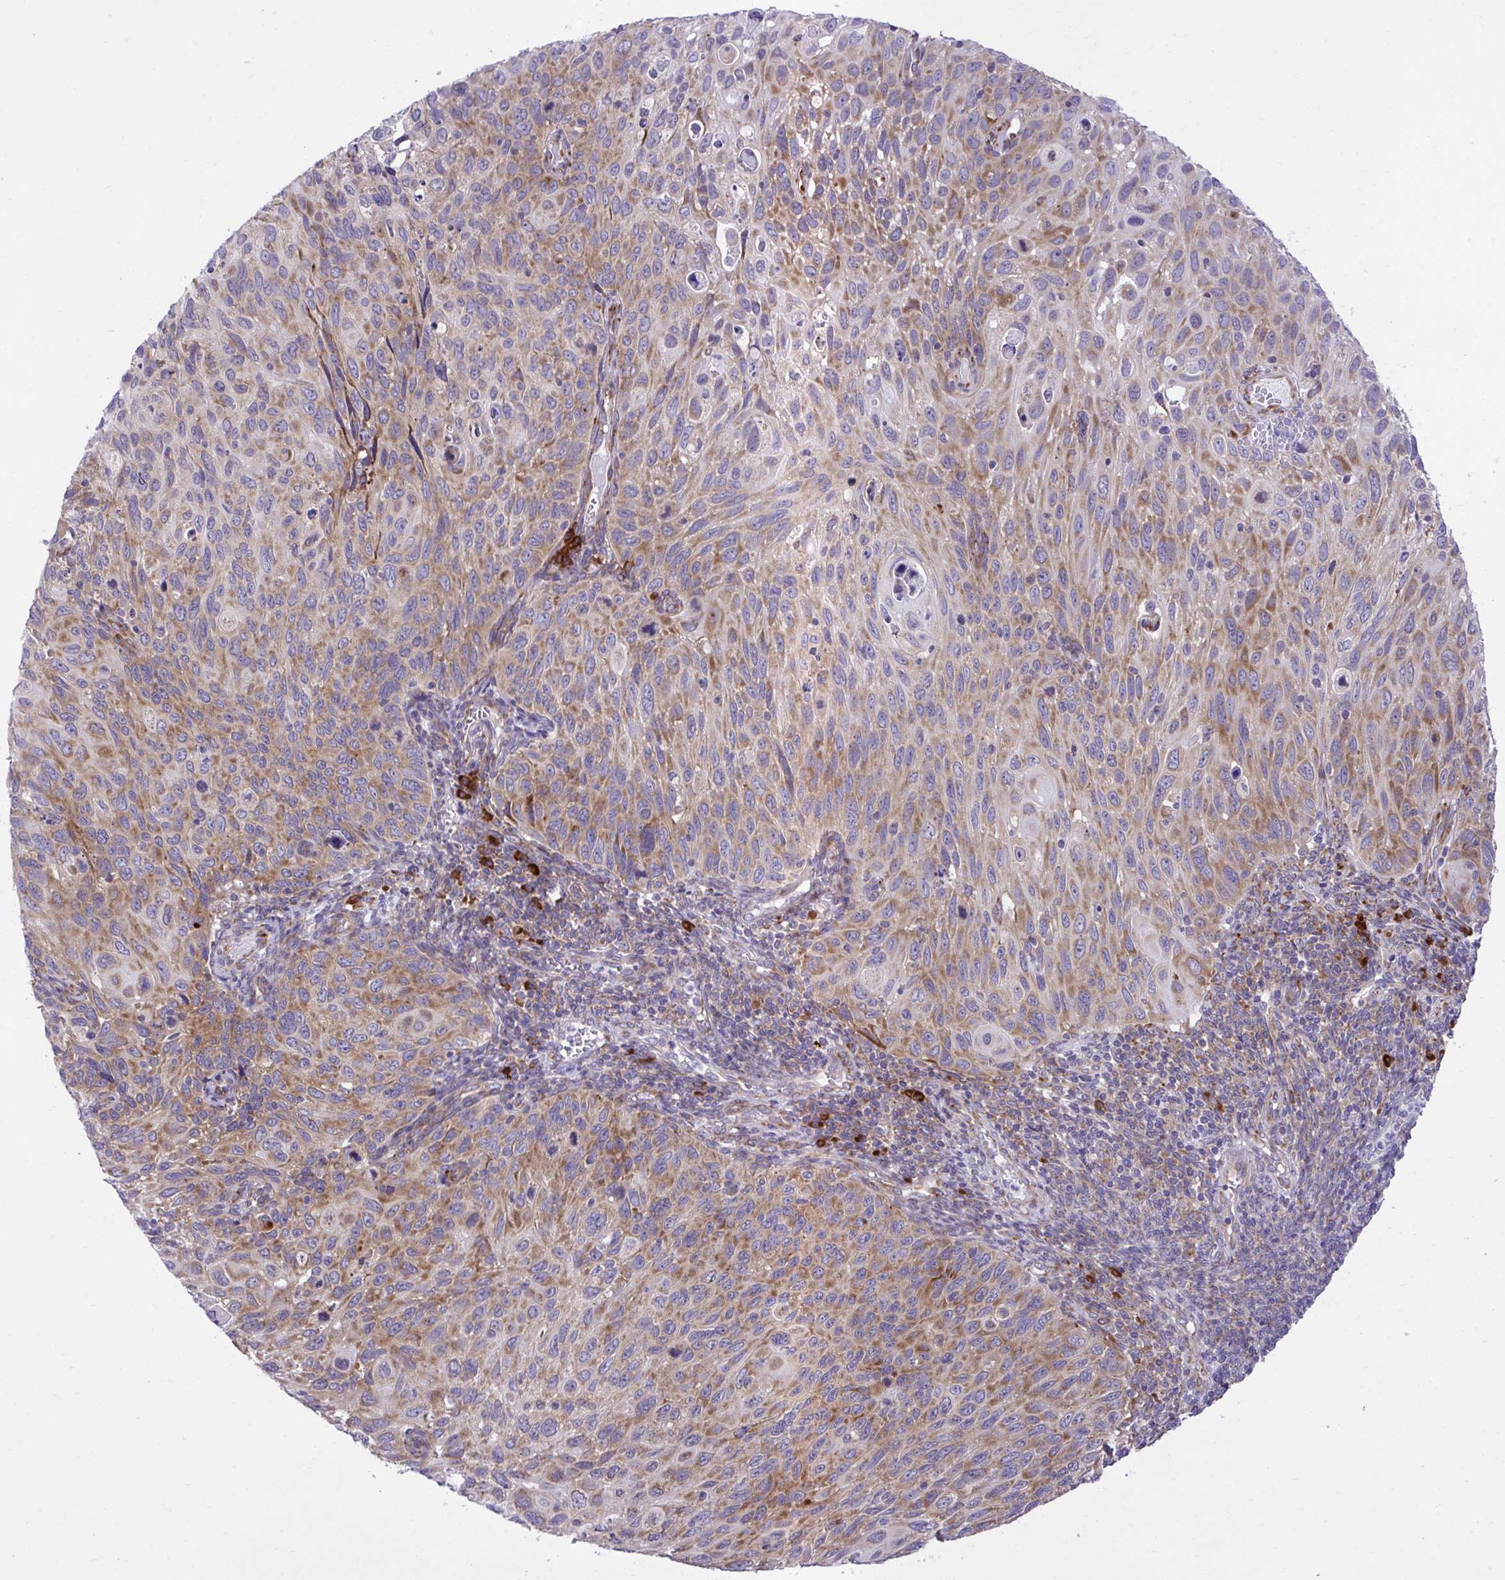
{"staining": {"intensity": "moderate", "quantity": ">75%", "location": "cytoplasmic/membranous"}, "tissue": "cervical cancer", "cell_type": "Tumor cells", "image_type": "cancer", "snomed": [{"axis": "morphology", "description": "Squamous cell carcinoma, NOS"}, {"axis": "topography", "description": "Cervix"}], "caption": "Cervical cancer stained for a protein reveals moderate cytoplasmic/membranous positivity in tumor cells.", "gene": "RPS15", "patient": {"sex": "female", "age": 70}}